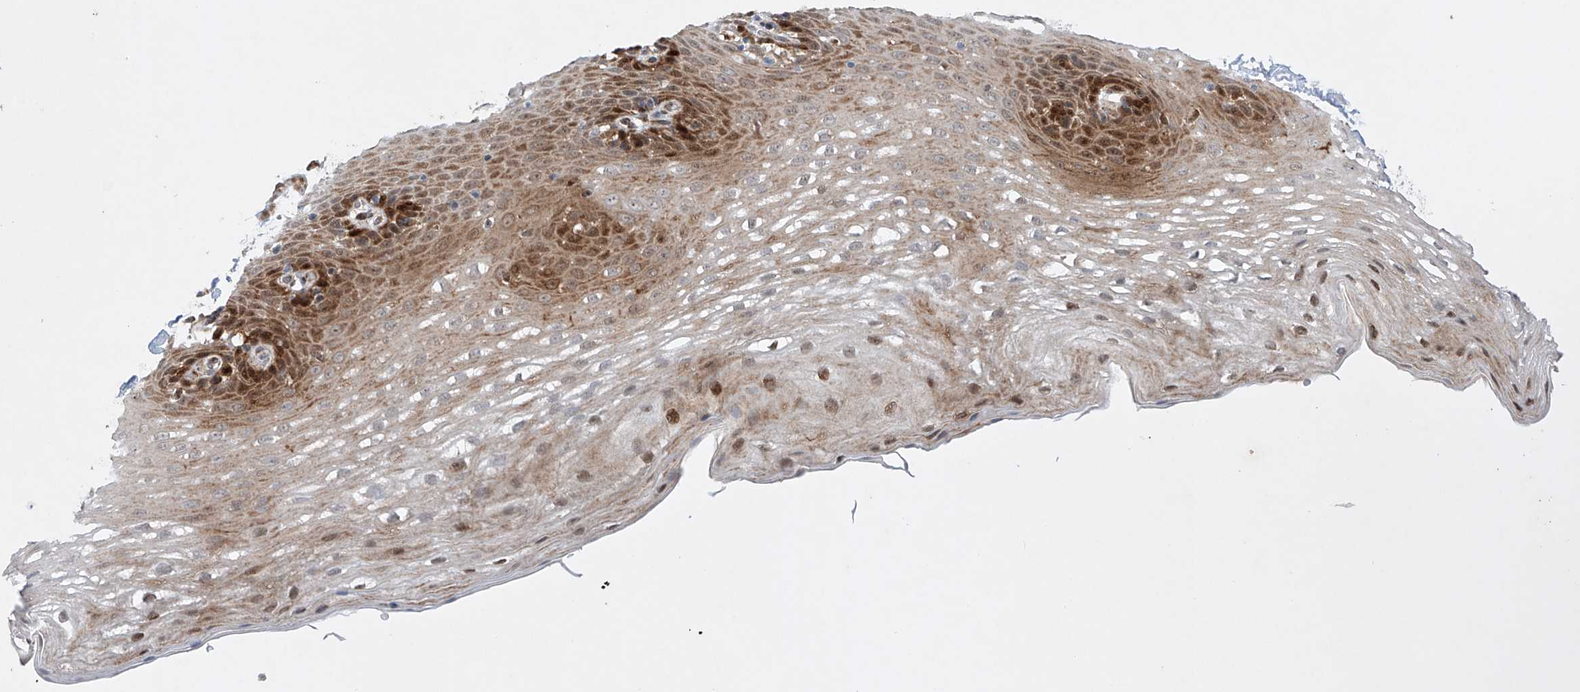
{"staining": {"intensity": "strong", "quantity": "25%-75%", "location": "cytoplasmic/membranous,nuclear"}, "tissue": "esophagus", "cell_type": "Squamous epithelial cells", "image_type": "normal", "snomed": [{"axis": "morphology", "description": "Normal tissue, NOS"}, {"axis": "topography", "description": "Esophagus"}], "caption": "A high-resolution photomicrograph shows immunohistochemistry (IHC) staining of benign esophagus, which displays strong cytoplasmic/membranous,nuclear positivity in approximately 25%-75% of squamous epithelial cells.", "gene": "AFG1L", "patient": {"sex": "female", "age": 66}}